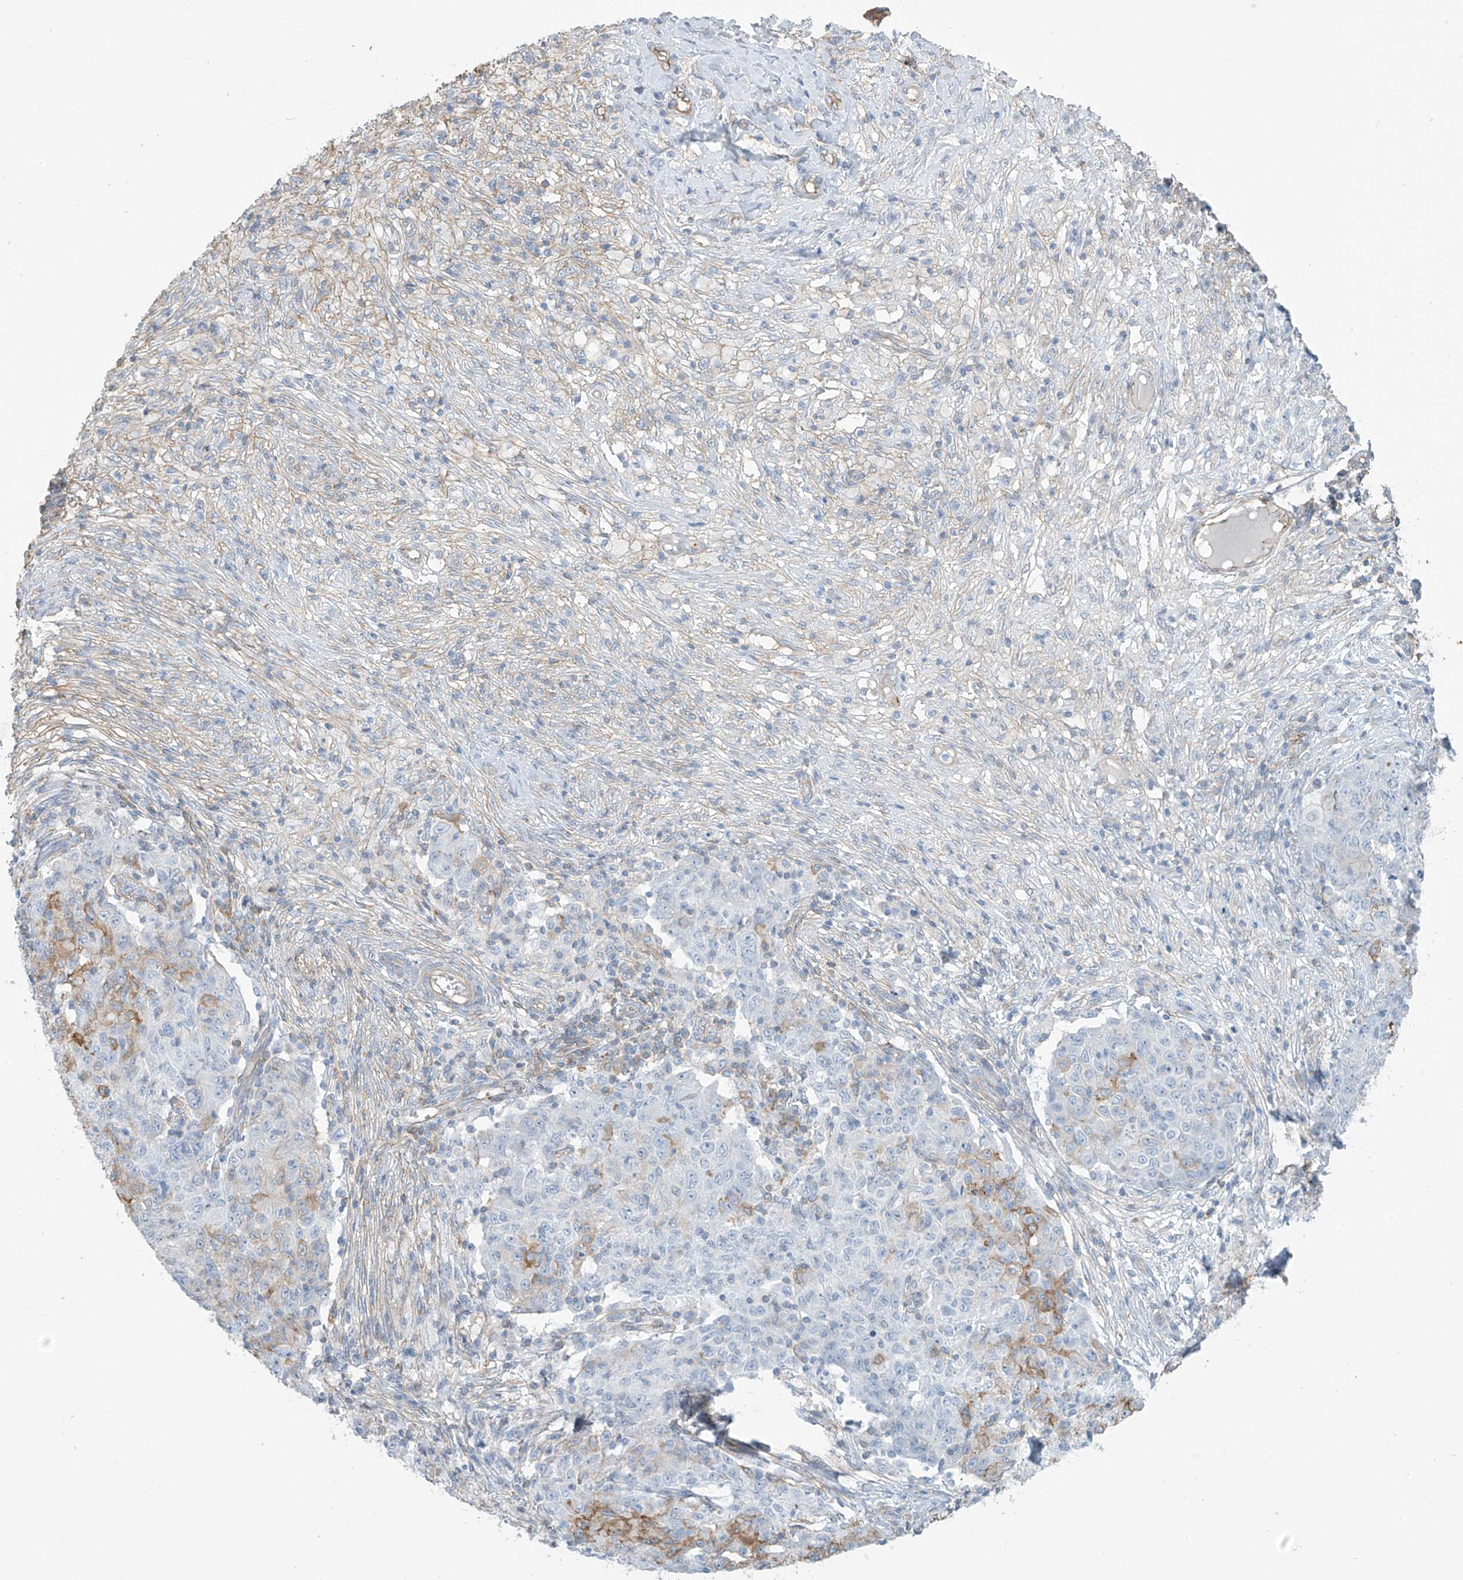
{"staining": {"intensity": "moderate", "quantity": "25%-75%", "location": "cytoplasmic/membranous"}, "tissue": "ovarian cancer", "cell_type": "Tumor cells", "image_type": "cancer", "snomed": [{"axis": "morphology", "description": "Carcinoma, endometroid"}, {"axis": "topography", "description": "Ovary"}], "caption": "IHC photomicrograph of neoplastic tissue: human ovarian cancer stained using immunohistochemistry (IHC) displays medium levels of moderate protein expression localized specifically in the cytoplasmic/membranous of tumor cells, appearing as a cytoplasmic/membranous brown color.", "gene": "ZNF846", "patient": {"sex": "female", "age": 42}}